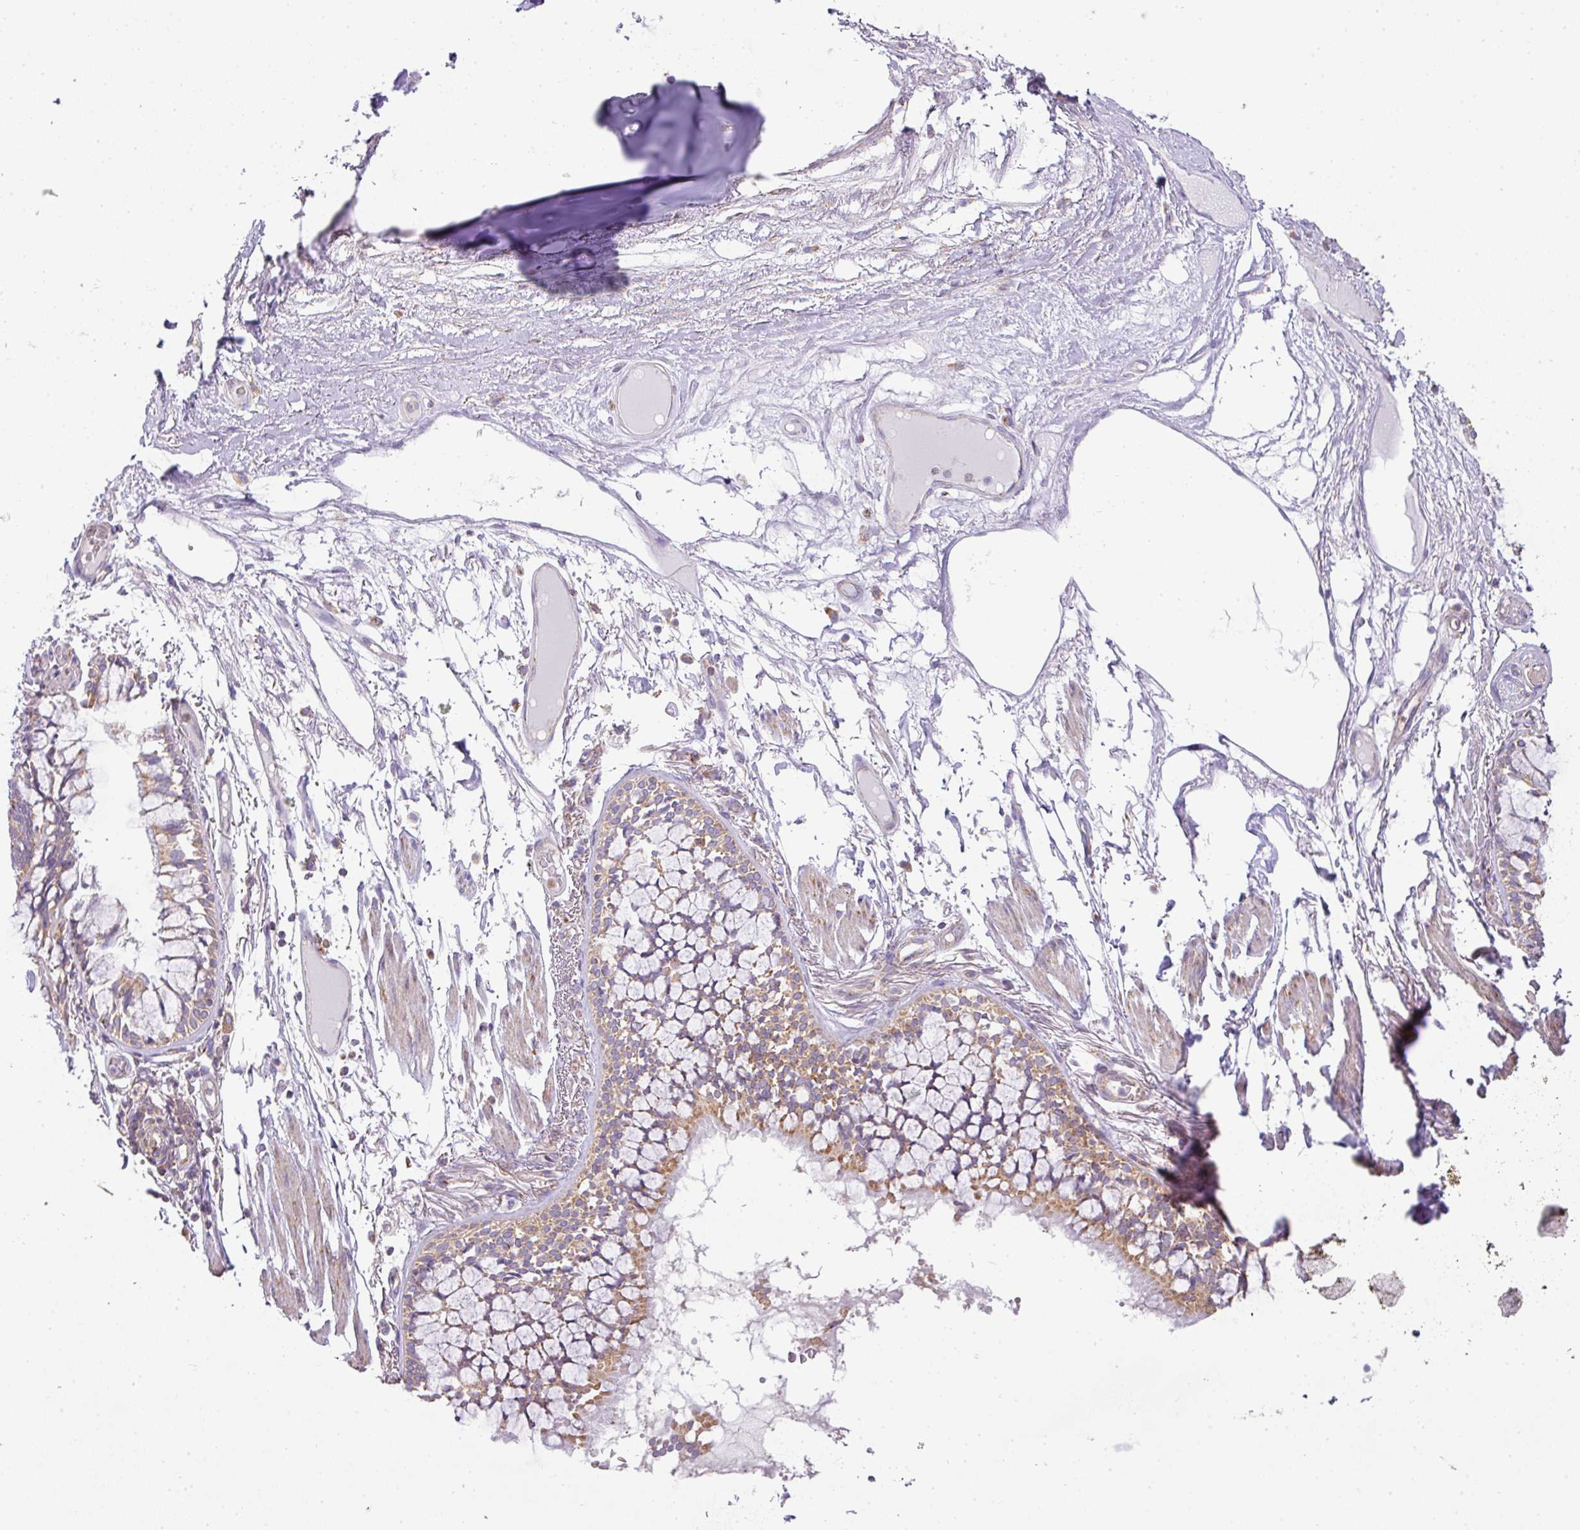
{"staining": {"intensity": "moderate", "quantity": ">75%", "location": "cytoplasmic/membranous"}, "tissue": "bronchus", "cell_type": "Respiratory epithelial cells", "image_type": "normal", "snomed": [{"axis": "morphology", "description": "Normal tissue, NOS"}, {"axis": "topography", "description": "Bronchus"}], "caption": "A high-resolution histopathology image shows immunohistochemistry staining of normal bronchus, which demonstrates moderate cytoplasmic/membranous positivity in about >75% of respiratory epithelial cells. (brown staining indicates protein expression, while blue staining denotes nuclei).", "gene": "ZNF211", "patient": {"sex": "male", "age": 70}}